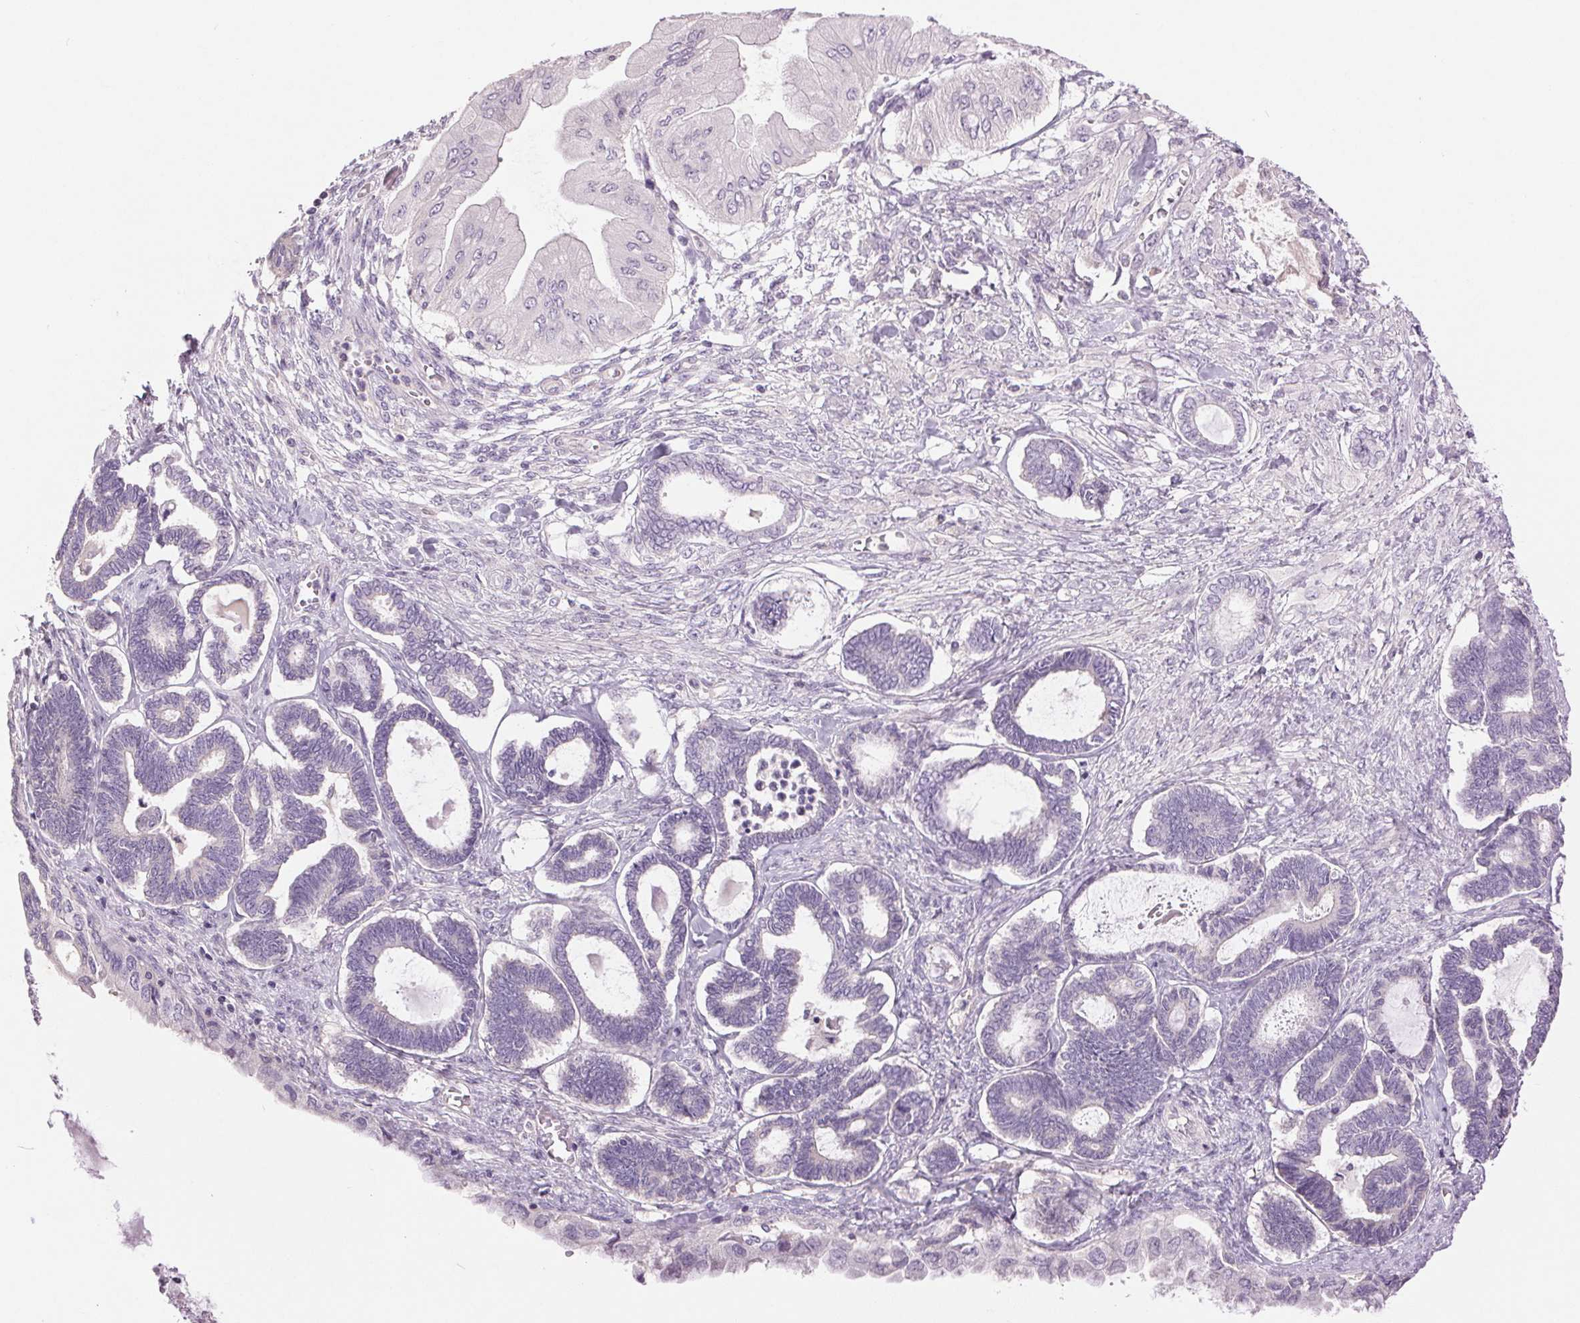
{"staining": {"intensity": "negative", "quantity": "none", "location": "none"}, "tissue": "ovarian cancer", "cell_type": "Tumor cells", "image_type": "cancer", "snomed": [{"axis": "morphology", "description": "Carcinoma, endometroid"}, {"axis": "topography", "description": "Ovary"}], "caption": "Photomicrograph shows no significant protein expression in tumor cells of ovarian endometroid carcinoma.", "gene": "FXYD4", "patient": {"sex": "female", "age": 70}}